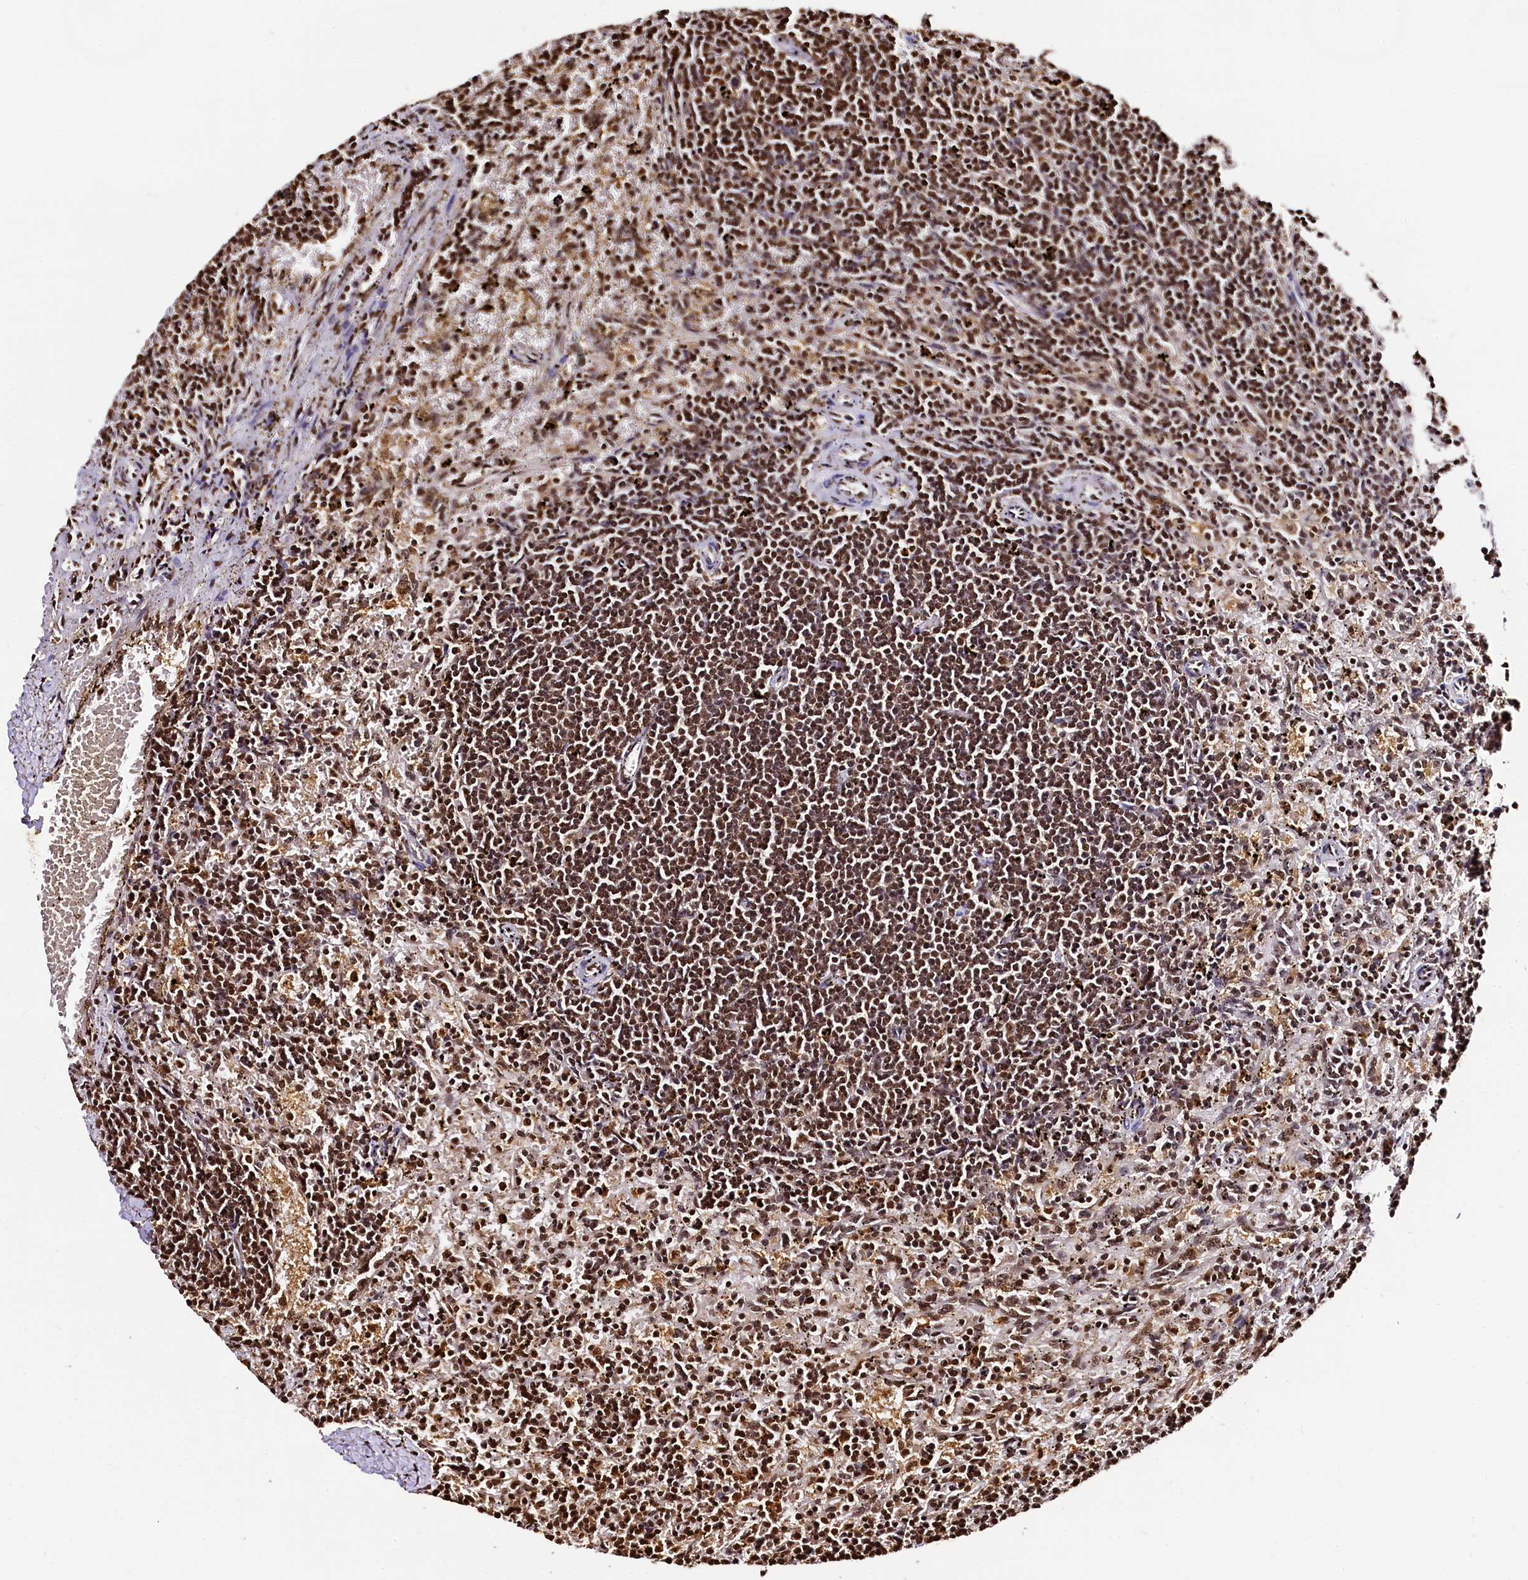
{"staining": {"intensity": "moderate", "quantity": ">75%", "location": "nuclear"}, "tissue": "lymphoma", "cell_type": "Tumor cells", "image_type": "cancer", "snomed": [{"axis": "morphology", "description": "Malignant lymphoma, non-Hodgkin's type, Low grade"}, {"axis": "topography", "description": "Spleen"}], "caption": "Immunohistochemistry (IHC) of lymphoma displays medium levels of moderate nuclear expression in about >75% of tumor cells.", "gene": "SNRPD2", "patient": {"sex": "male", "age": 76}}